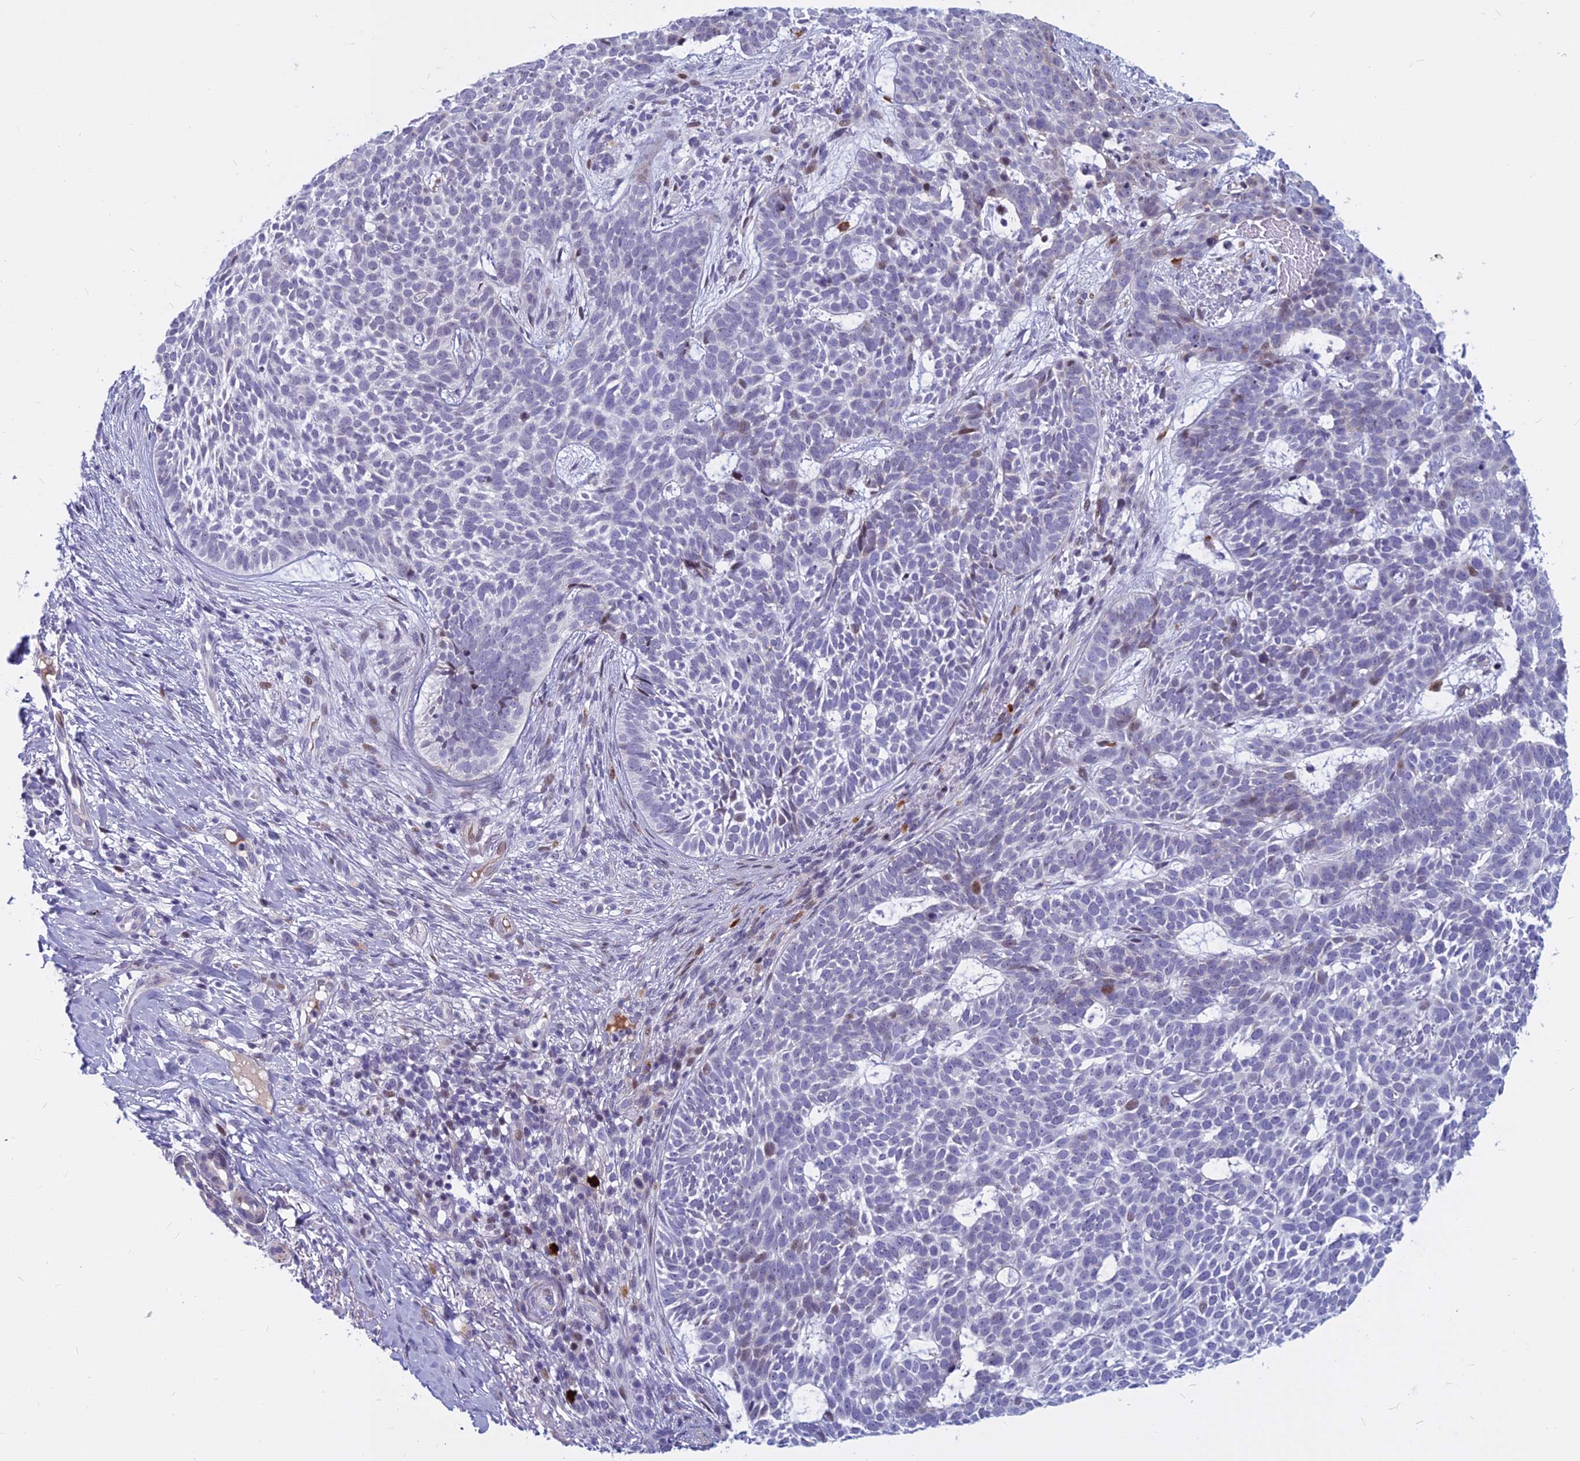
{"staining": {"intensity": "negative", "quantity": "none", "location": "none"}, "tissue": "skin cancer", "cell_type": "Tumor cells", "image_type": "cancer", "snomed": [{"axis": "morphology", "description": "Basal cell carcinoma"}, {"axis": "topography", "description": "Skin"}], "caption": "Immunohistochemistry (IHC) image of neoplastic tissue: basal cell carcinoma (skin) stained with DAB displays no significant protein expression in tumor cells.", "gene": "MYBPC2", "patient": {"sex": "female", "age": 78}}